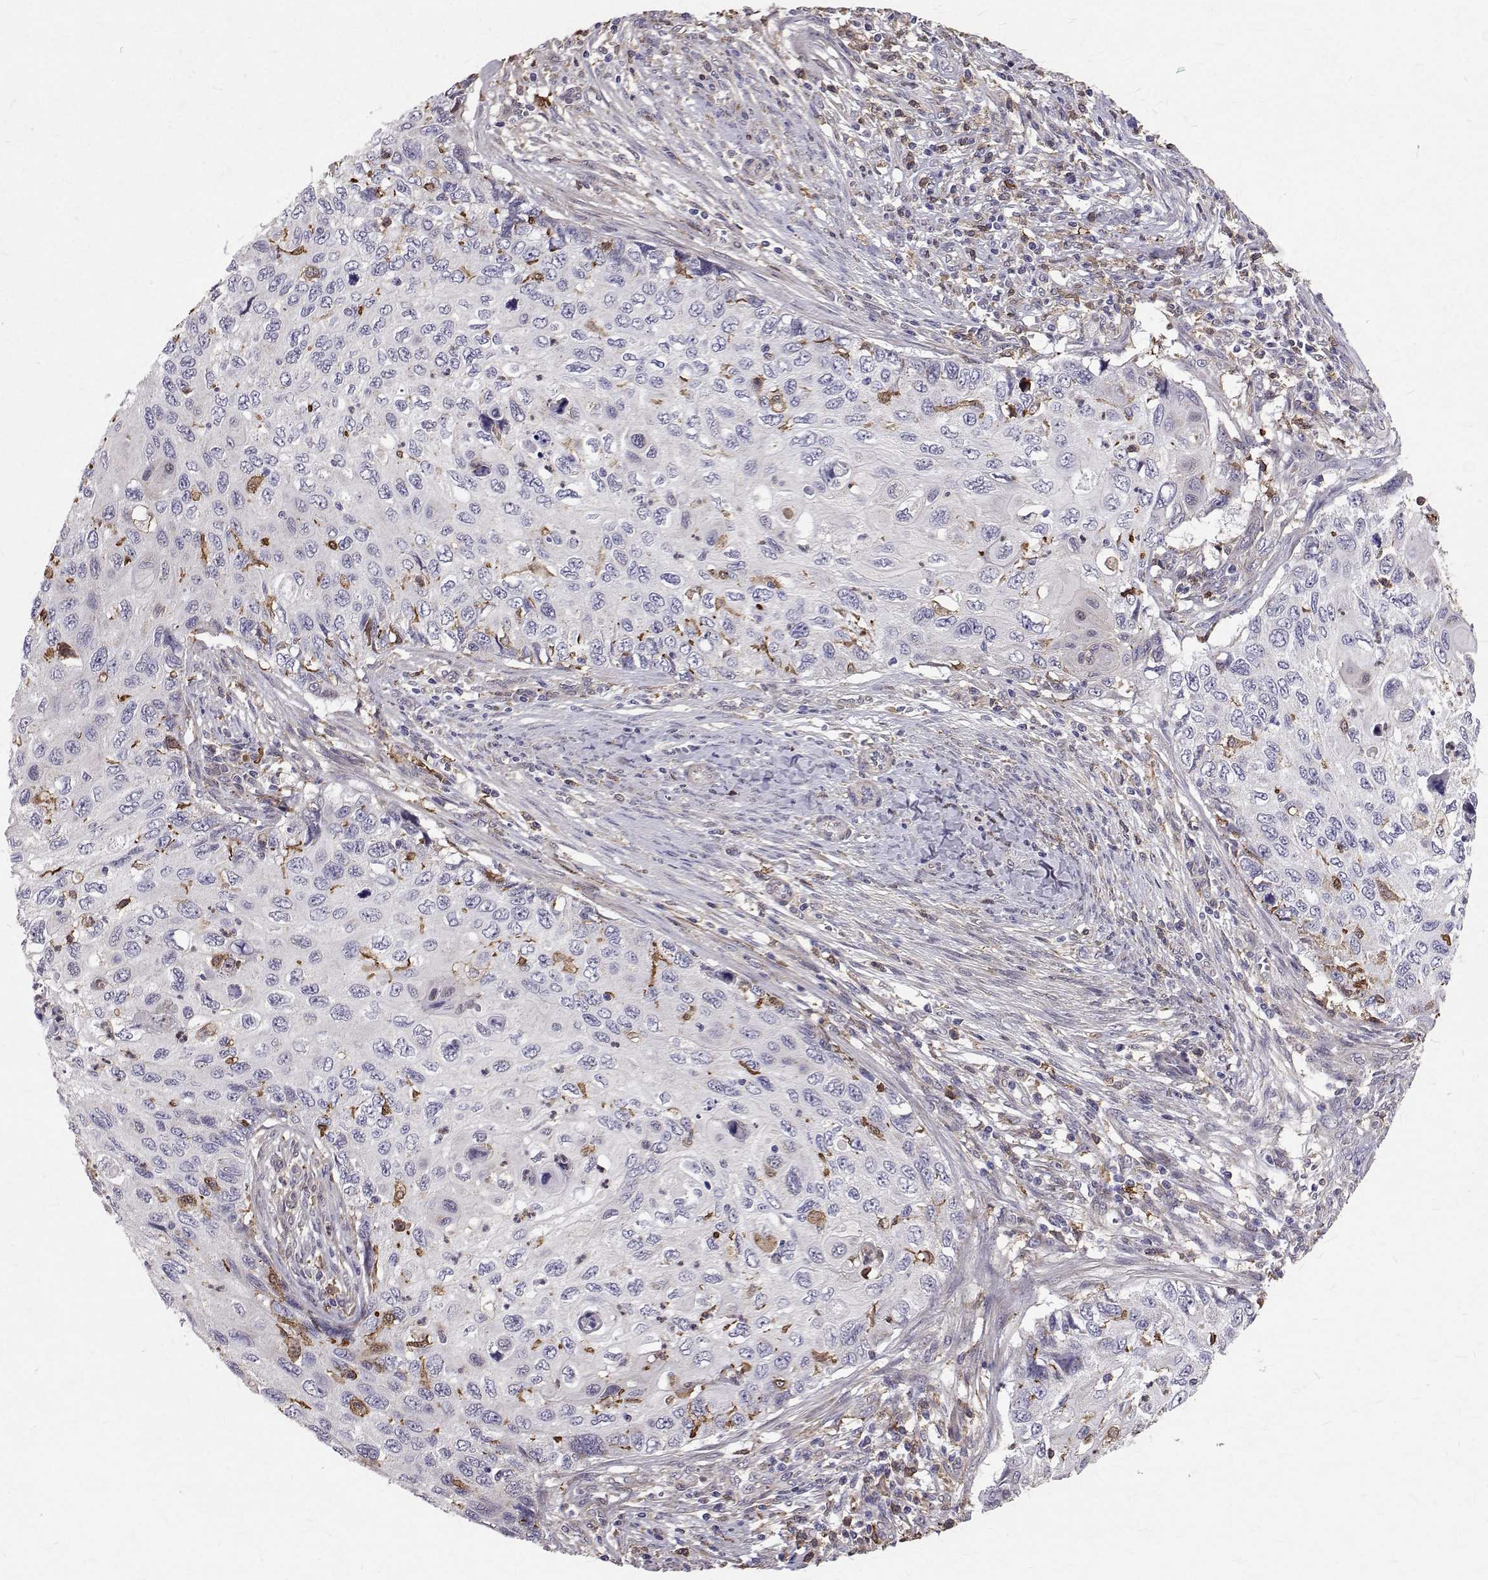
{"staining": {"intensity": "negative", "quantity": "none", "location": "none"}, "tissue": "cervical cancer", "cell_type": "Tumor cells", "image_type": "cancer", "snomed": [{"axis": "morphology", "description": "Squamous cell carcinoma, NOS"}, {"axis": "topography", "description": "Cervix"}], "caption": "Tumor cells are negative for protein expression in human squamous cell carcinoma (cervical). (Stains: DAB immunohistochemistry (IHC) with hematoxylin counter stain, Microscopy: brightfield microscopy at high magnification).", "gene": "CCDC89", "patient": {"sex": "female", "age": 70}}